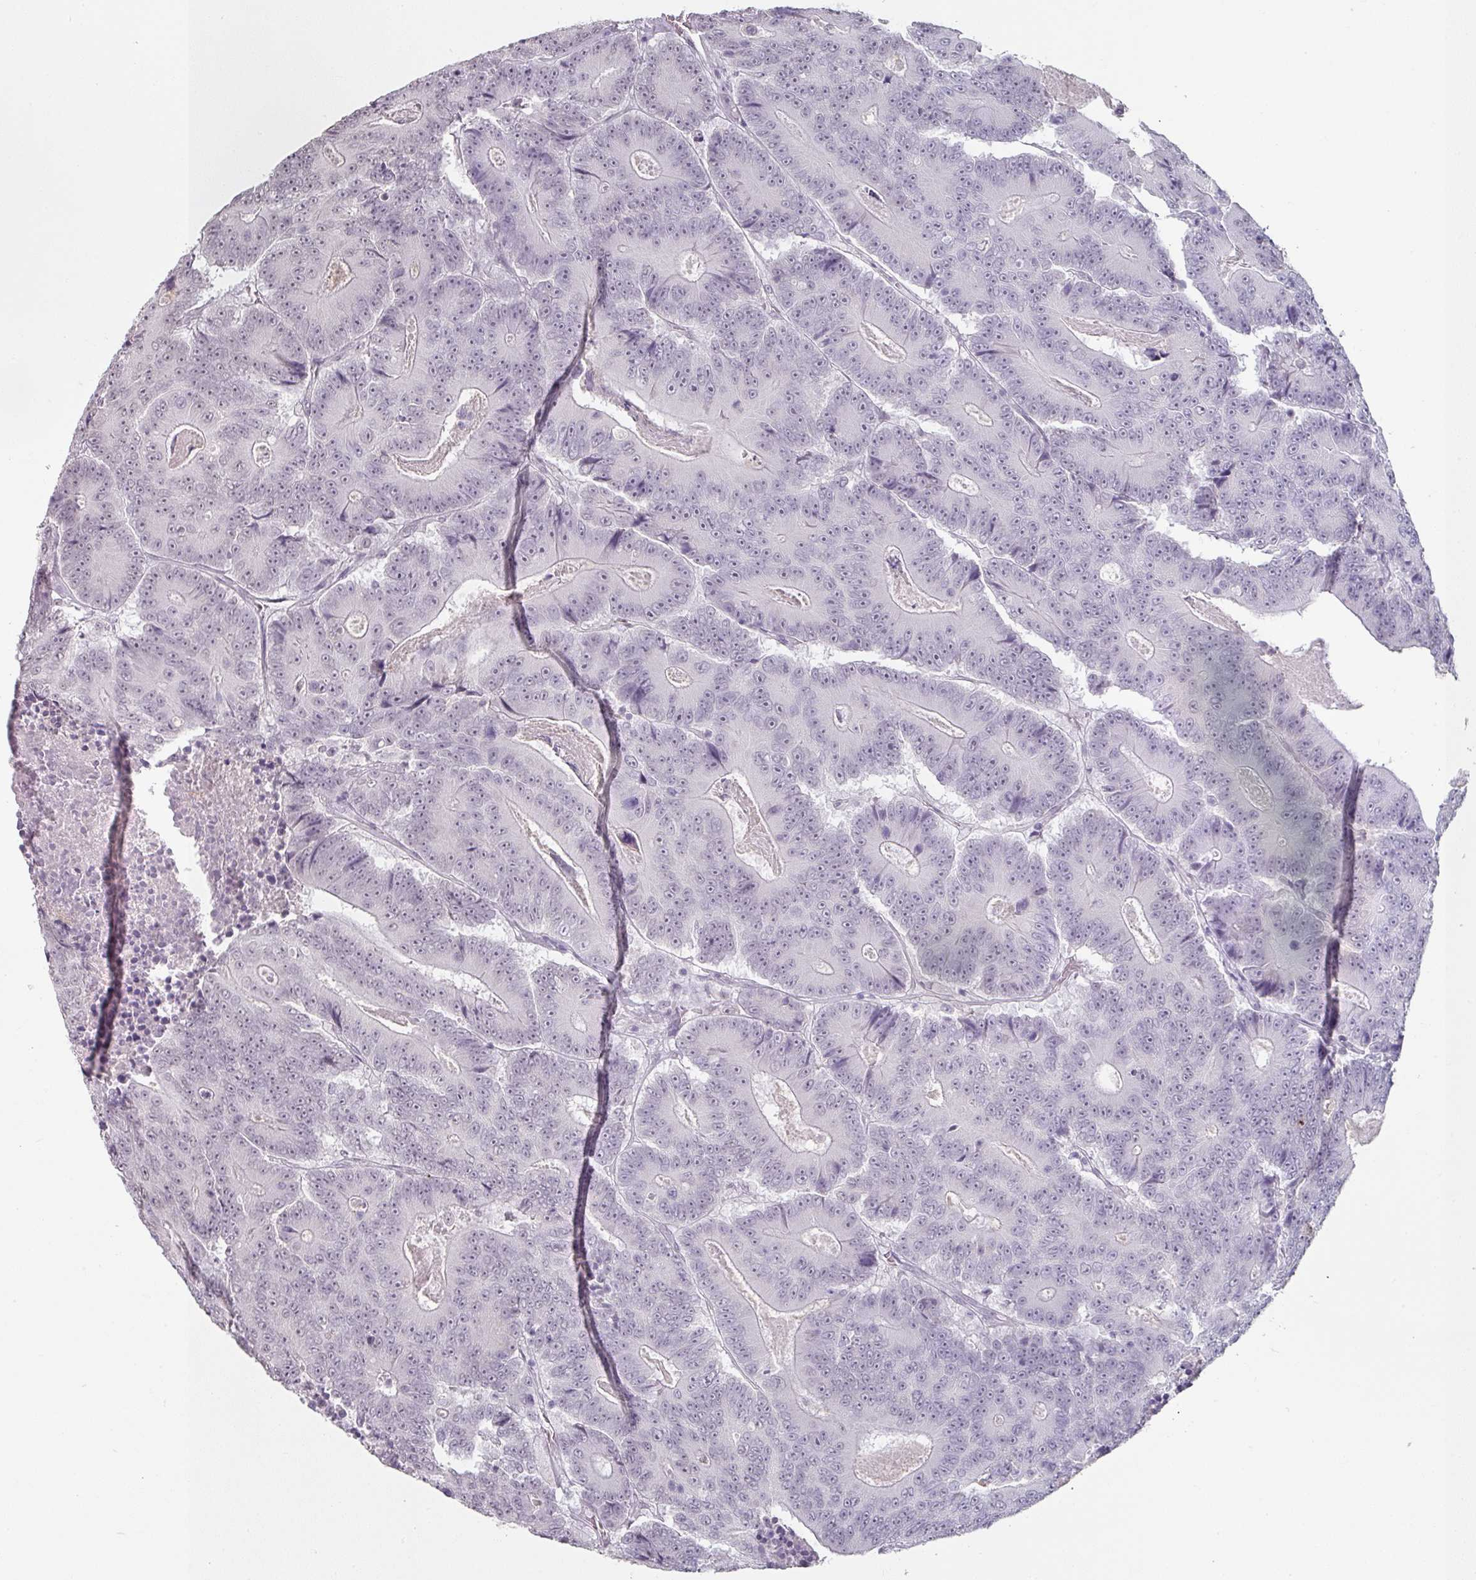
{"staining": {"intensity": "negative", "quantity": "none", "location": "none"}, "tissue": "colorectal cancer", "cell_type": "Tumor cells", "image_type": "cancer", "snomed": [{"axis": "morphology", "description": "Adenocarcinoma, NOS"}, {"axis": "topography", "description": "Colon"}], "caption": "There is no significant positivity in tumor cells of adenocarcinoma (colorectal). Brightfield microscopy of immunohistochemistry (IHC) stained with DAB (brown) and hematoxylin (blue), captured at high magnification.", "gene": "SPRR1A", "patient": {"sex": "male", "age": 83}}